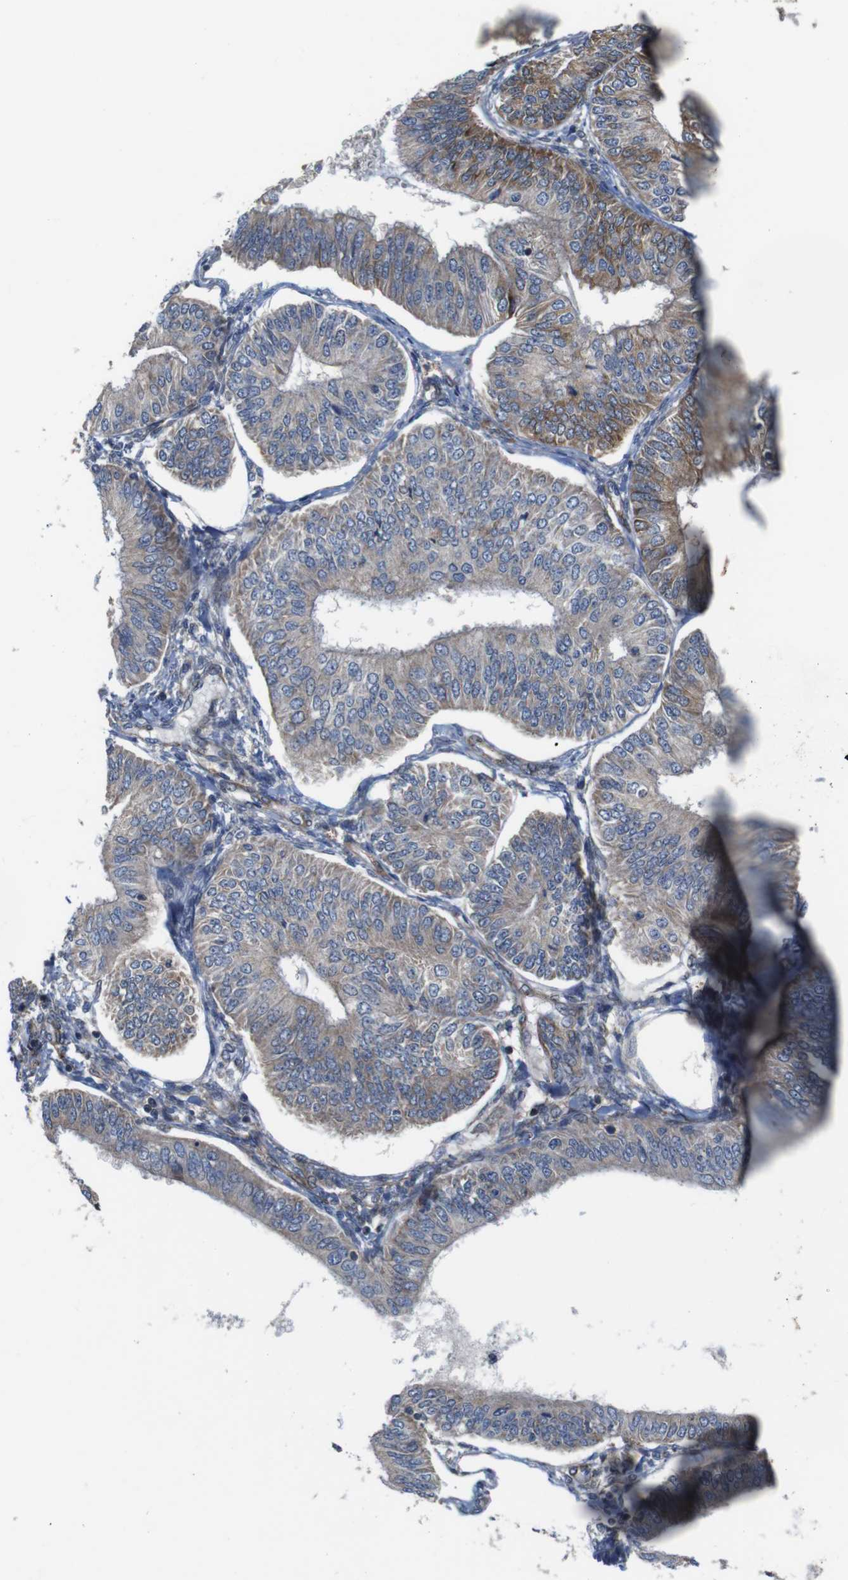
{"staining": {"intensity": "weak", "quantity": ">75%", "location": "cytoplasmic/membranous"}, "tissue": "endometrial cancer", "cell_type": "Tumor cells", "image_type": "cancer", "snomed": [{"axis": "morphology", "description": "Adenocarcinoma, NOS"}, {"axis": "topography", "description": "Endometrium"}], "caption": "A low amount of weak cytoplasmic/membranous positivity is present in approximately >75% of tumor cells in endometrial cancer tissue. (Brightfield microscopy of DAB IHC at high magnification).", "gene": "GGT7", "patient": {"sex": "female", "age": 58}}